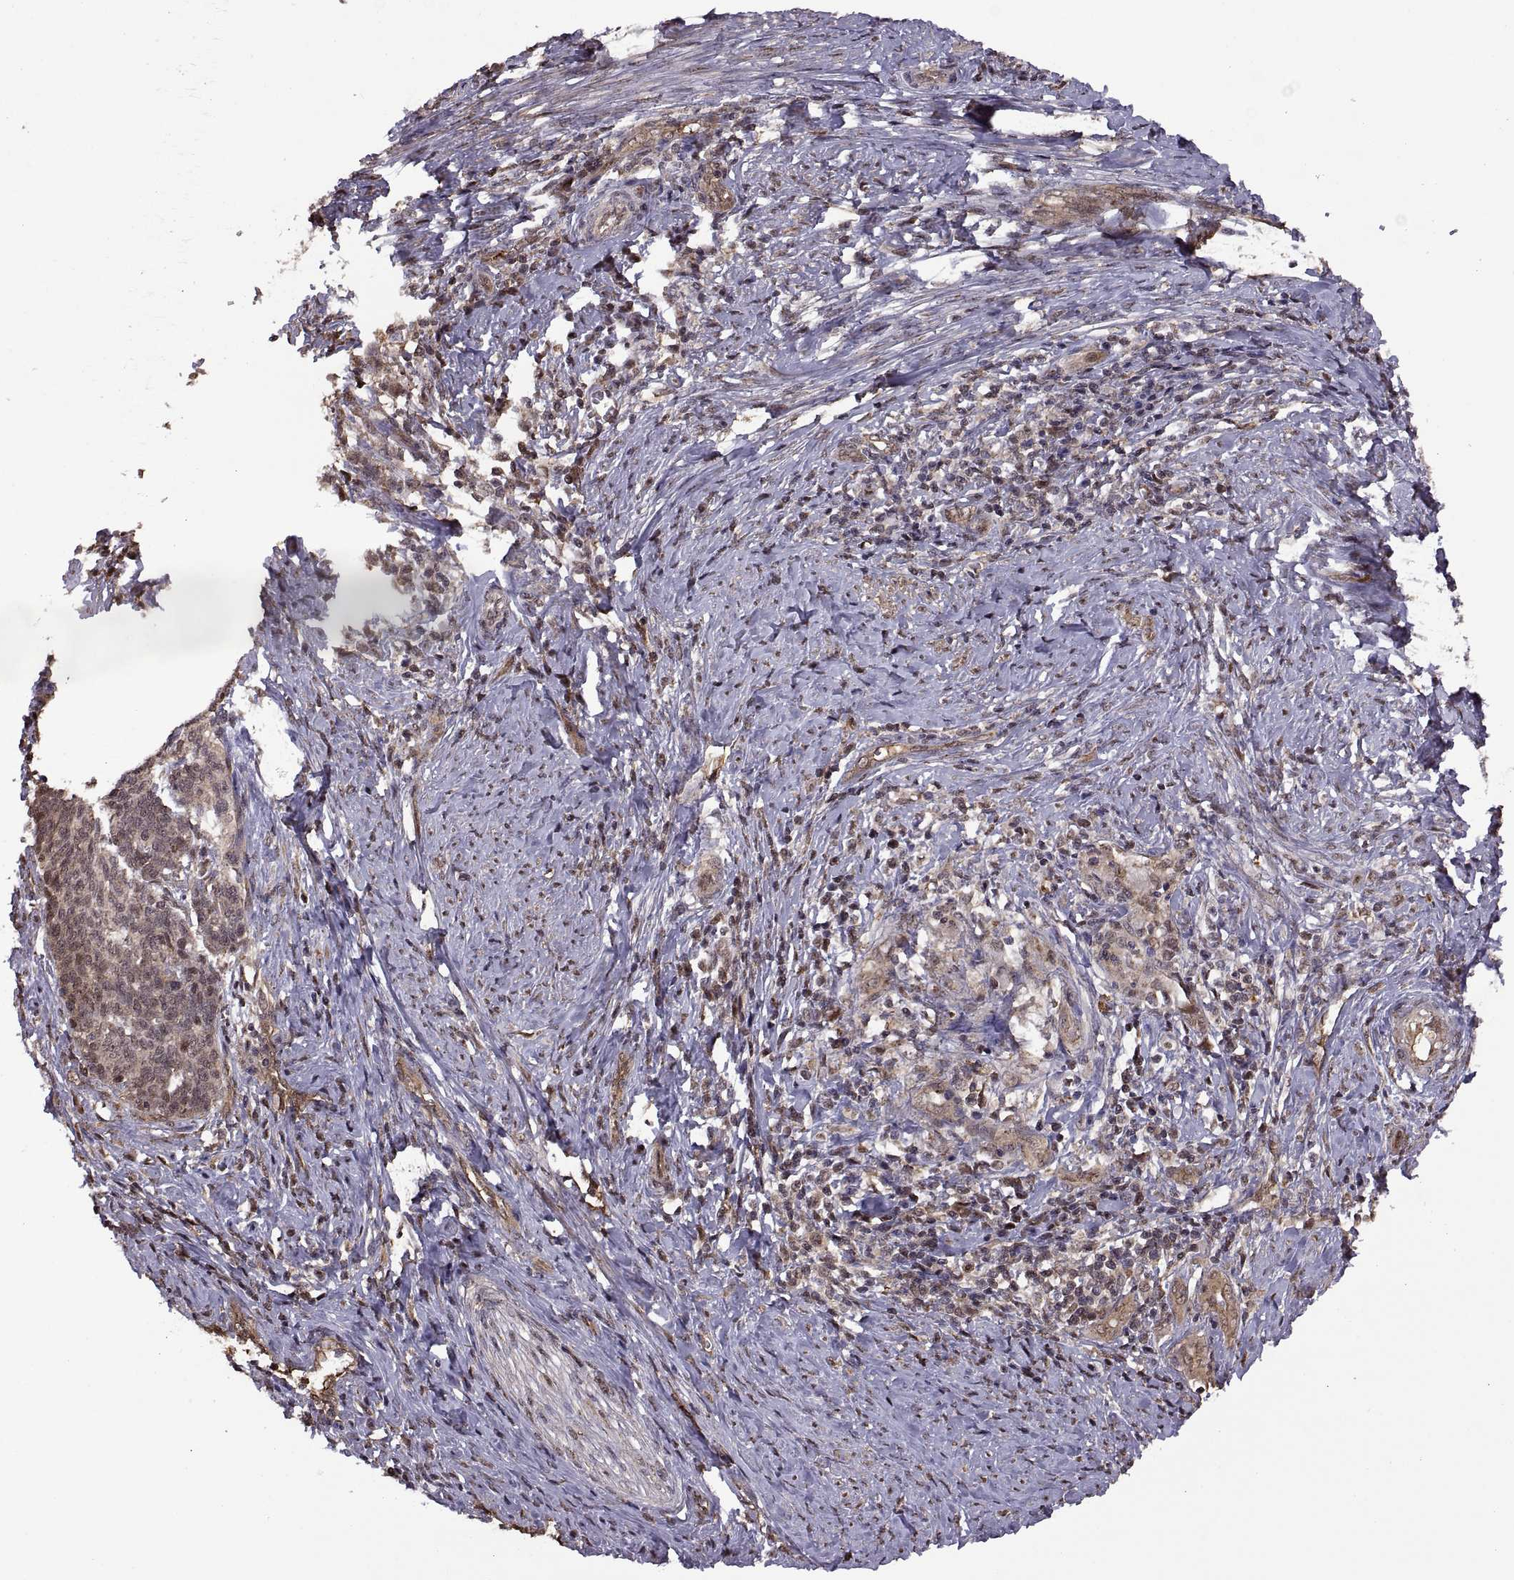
{"staining": {"intensity": "weak", "quantity": ">75%", "location": "cytoplasmic/membranous"}, "tissue": "cervical cancer", "cell_type": "Tumor cells", "image_type": "cancer", "snomed": [{"axis": "morphology", "description": "Squamous cell carcinoma, NOS"}, {"axis": "topography", "description": "Cervix"}], "caption": "This is a photomicrograph of IHC staining of cervical squamous cell carcinoma, which shows weak positivity in the cytoplasmic/membranous of tumor cells.", "gene": "ARRB1", "patient": {"sex": "female", "age": 39}}